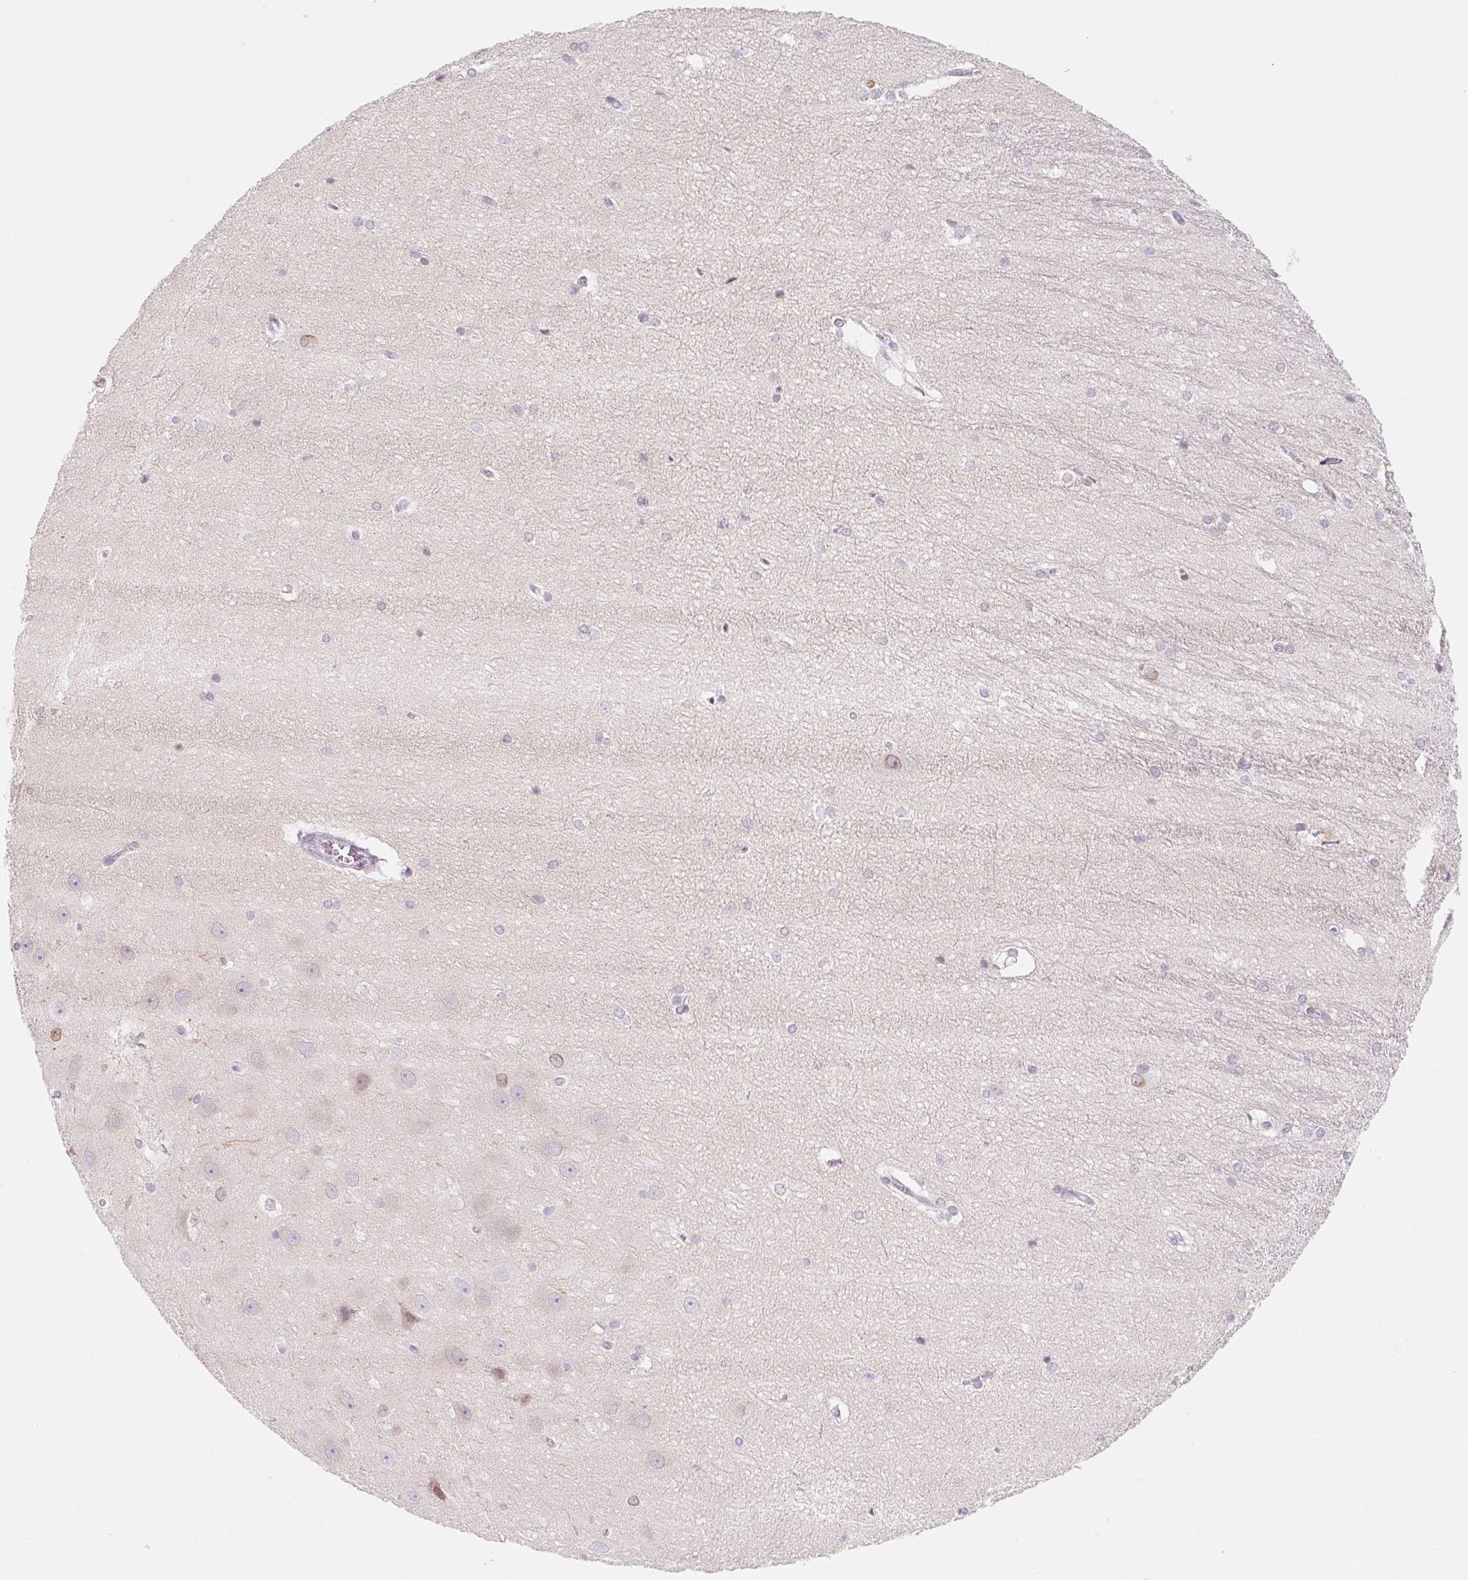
{"staining": {"intensity": "negative", "quantity": "none", "location": "none"}, "tissue": "hippocampus", "cell_type": "Glial cells", "image_type": "normal", "snomed": [{"axis": "morphology", "description": "Normal tissue, NOS"}, {"axis": "topography", "description": "Cerebral cortex"}, {"axis": "topography", "description": "Hippocampus"}], "caption": "Immunohistochemistry photomicrograph of normal hippocampus stained for a protein (brown), which reveals no expression in glial cells.", "gene": "KCNQ2", "patient": {"sex": "female", "age": 19}}